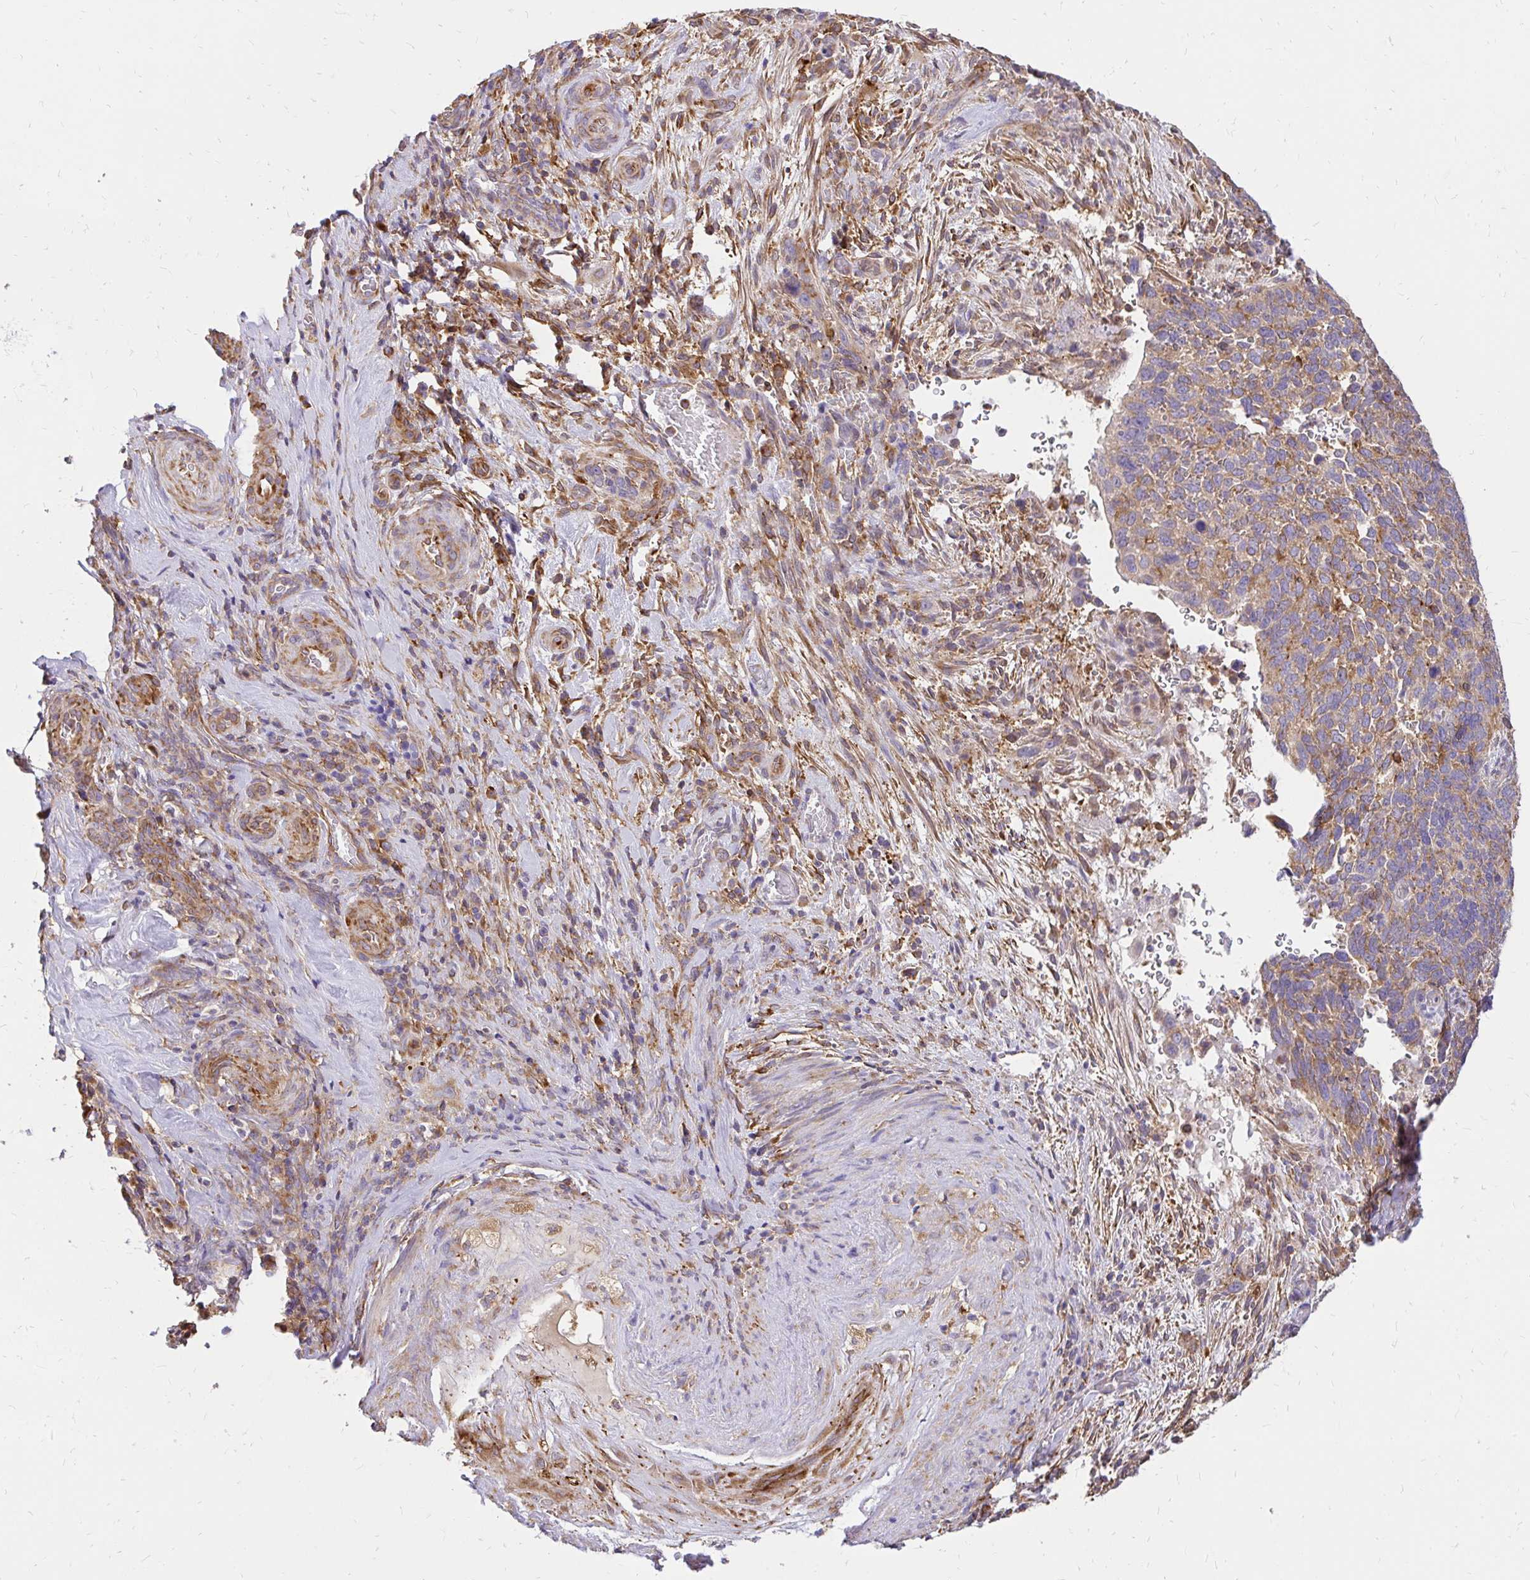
{"staining": {"intensity": "moderate", "quantity": ">75%", "location": "cytoplasmic/membranous"}, "tissue": "cervical cancer", "cell_type": "Tumor cells", "image_type": "cancer", "snomed": [{"axis": "morphology", "description": "Squamous cell carcinoma, NOS"}, {"axis": "topography", "description": "Cervix"}], "caption": "Cervical cancer stained for a protein reveals moderate cytoplasmic/membranous positivity in tumor cells.", "gene": "ABCB10", "patient": {"sex": "female", "age": 51}}